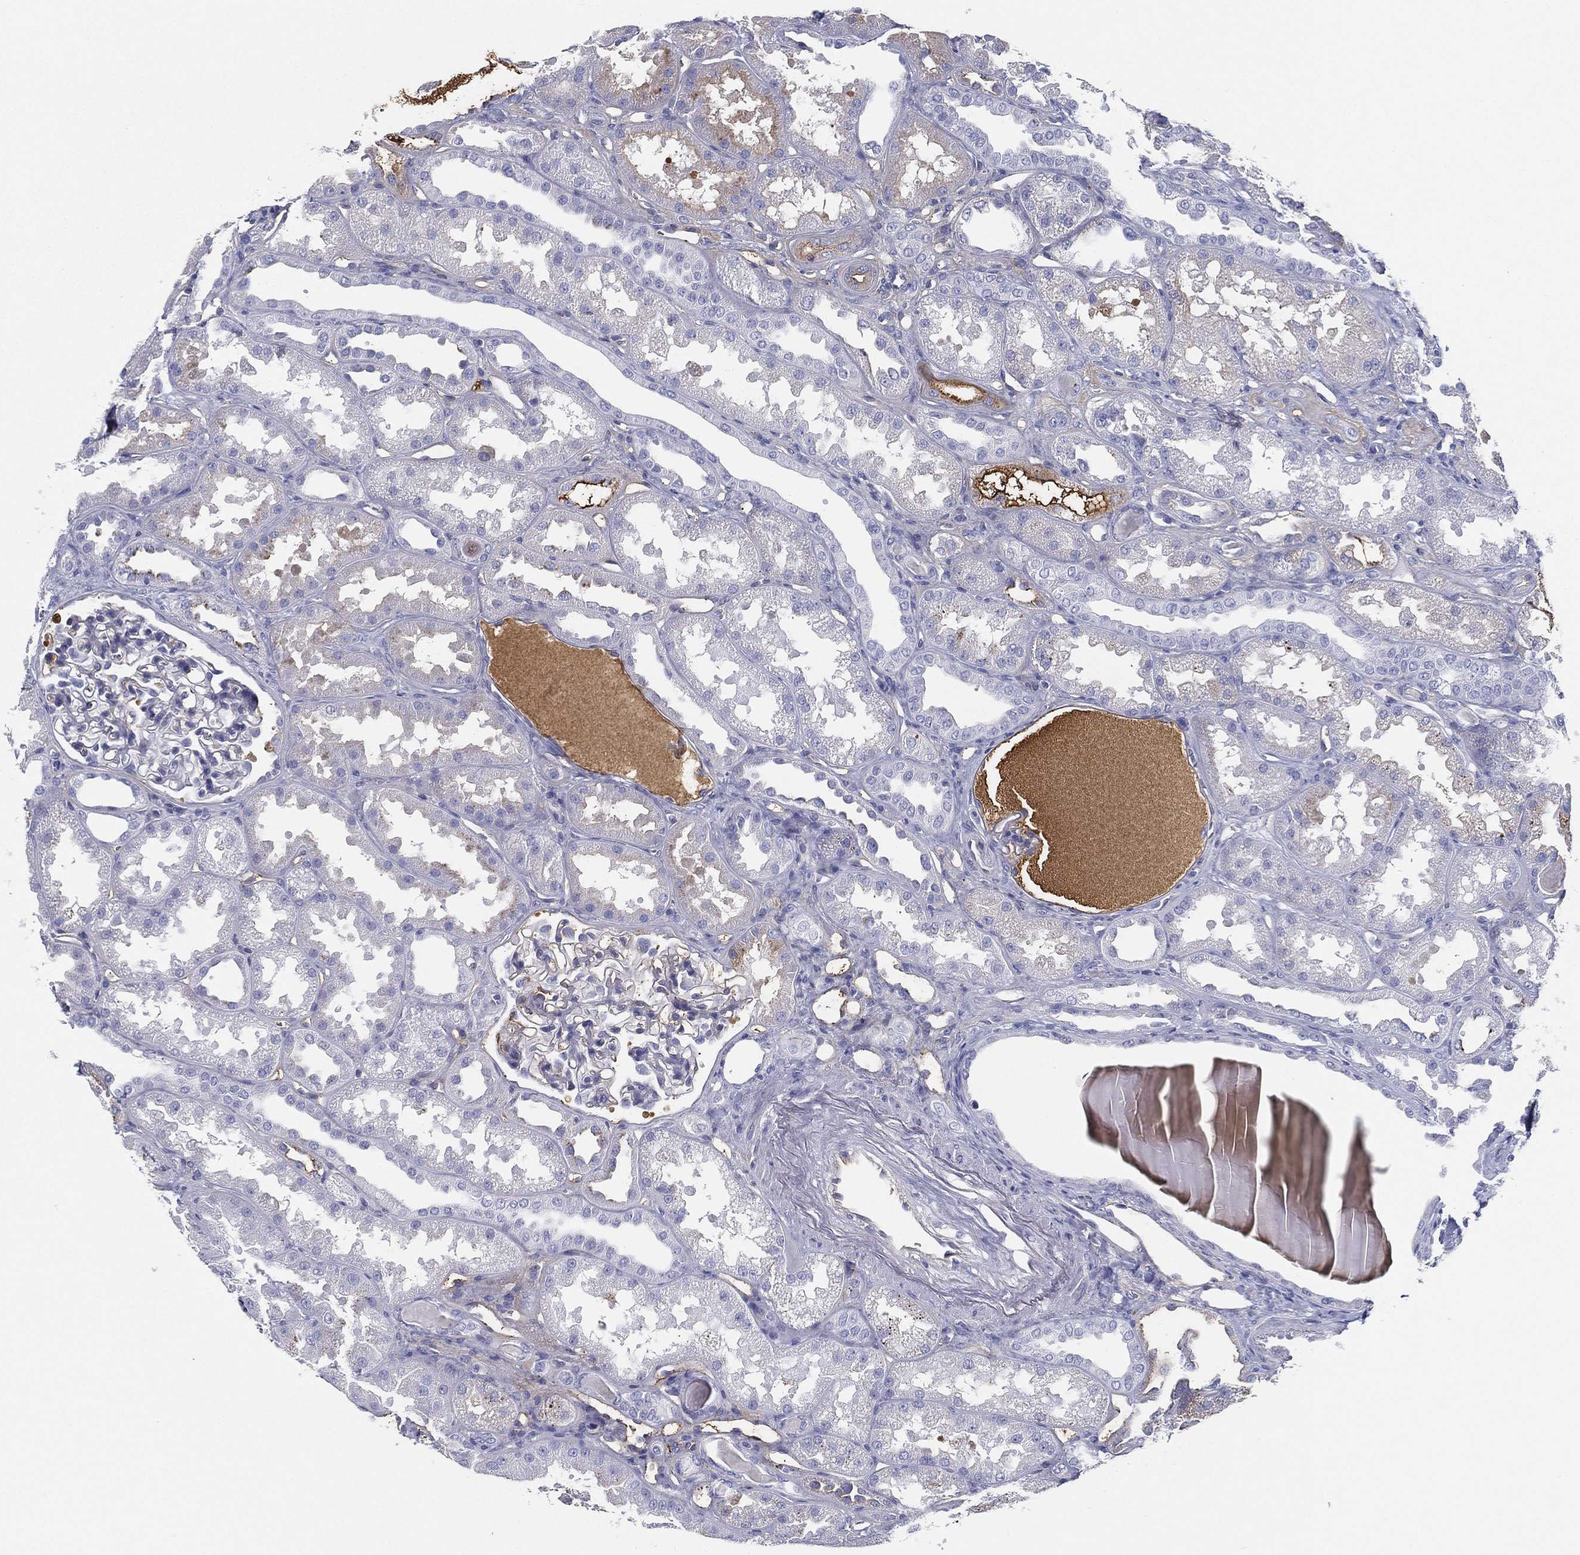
{"staining": {"intensity": "negative", "quantity": "none", "location": "none"}, "tissue": "kidney", "cell_type": "Cells in glomeruli", "image_type": "normal", "snomed": [{"axis": "morphology", "description": "Normal tissue, NOS"}, {"axis": "topography", "description": "Kidney"}], "caption": "DAB (3,3'-diaminobenzidine) immunohistochemical staining of benign kidney shows no significant staining in cells in glomeruli.", "gene": "IFNB1", "patient": {"sex": "male", "age": 61}}